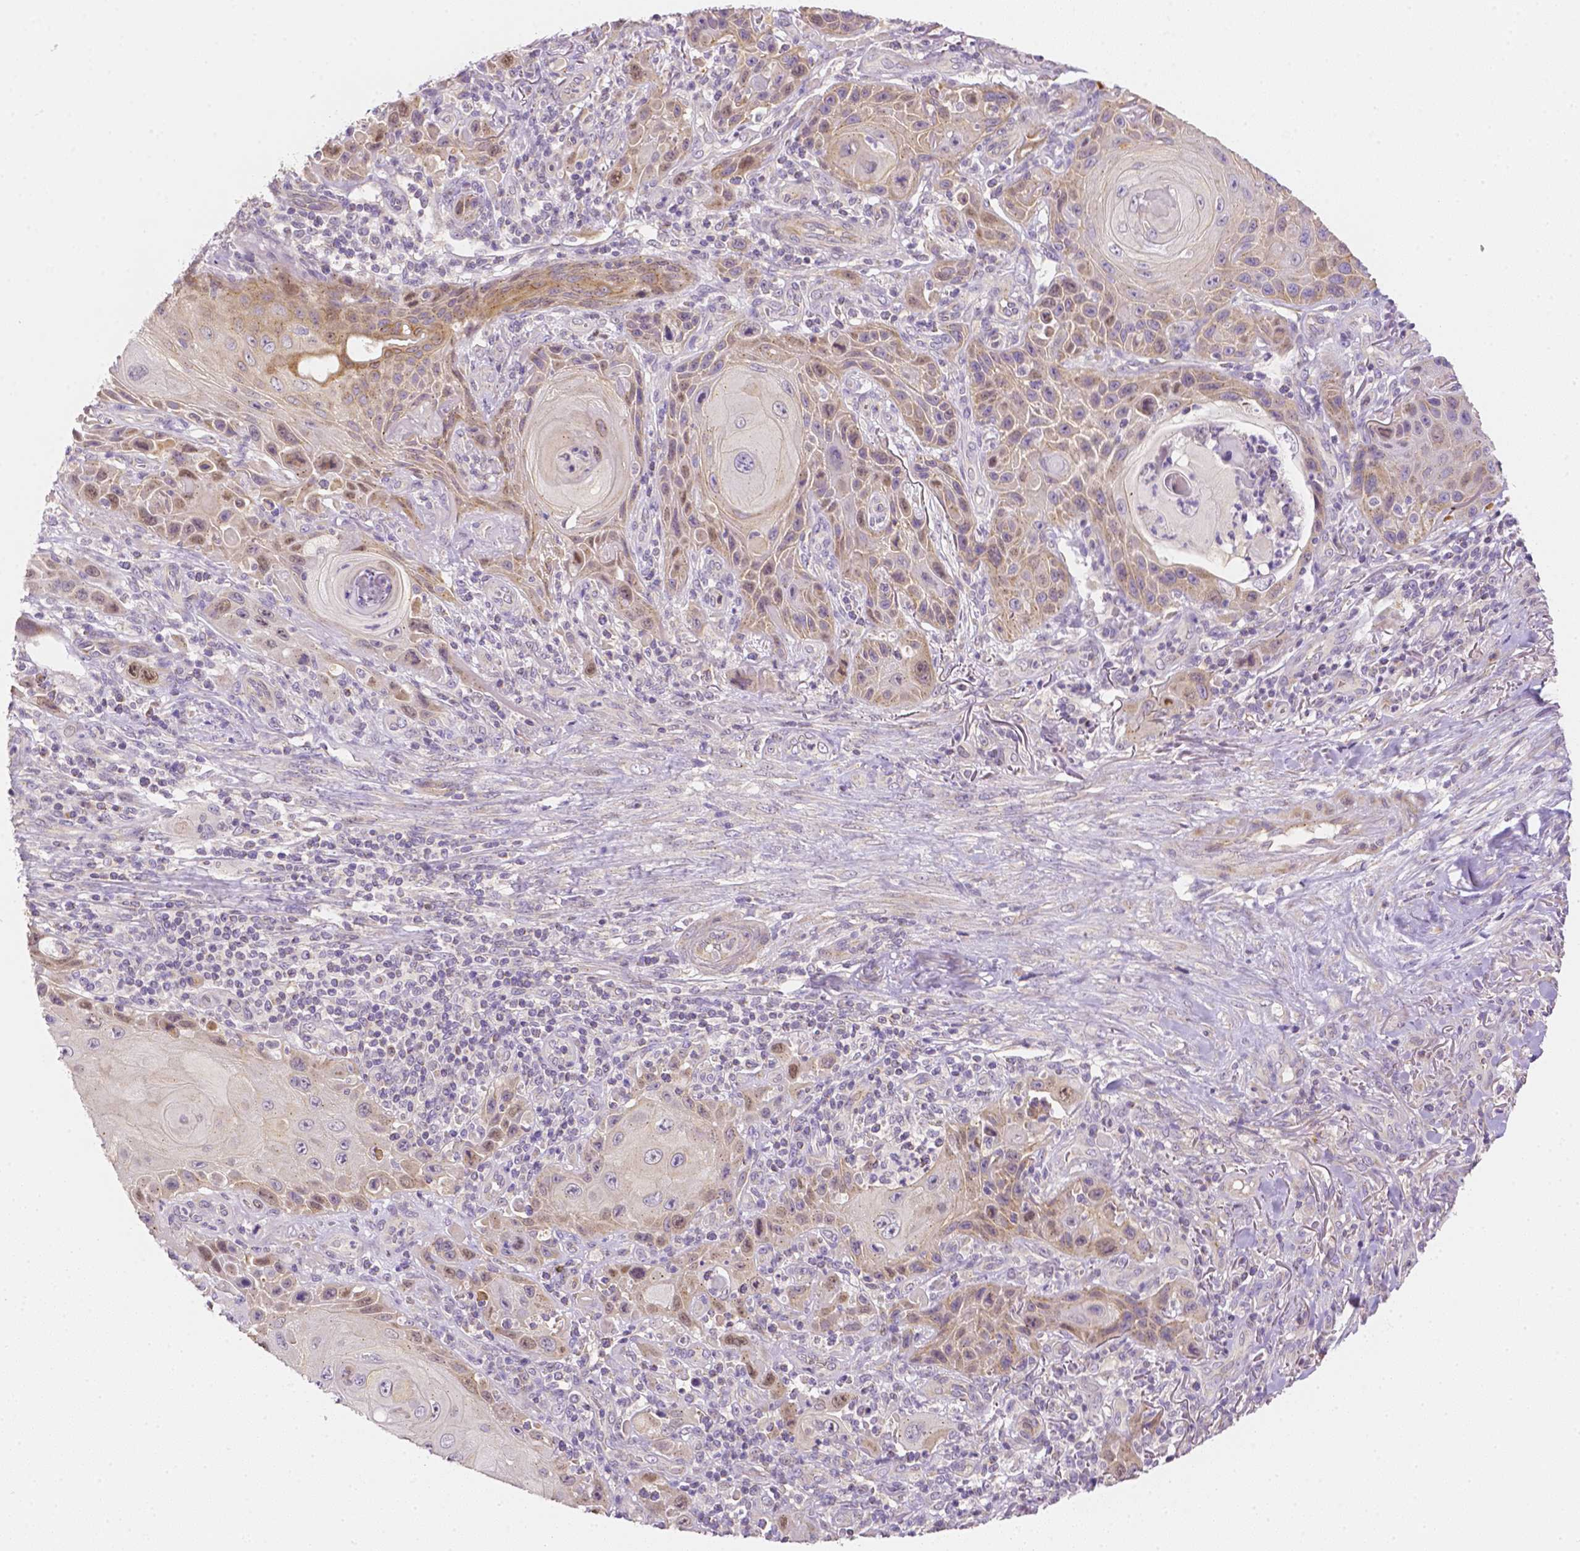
{"staining": {"intensity": "weak", "quantity": "25%-75%", "location": "cytoplasmic/membranous"}, "tissue": "skin cancer", "cell_type": "Tumor cells", "image_type": "cancer", "snomed": [{"axis": "morphology", "description": "Squamous cell carcinoma, NOS"}, {"axis": "topography", "description": "Skin"}], "caption": "Skin cancer tissue displays weak cytoplasmic/membranous staining in about 25%-75% of tumor cells, visualized by immunohistochemistry.", "gene": "C10orf67", "patient": {"sex": "female", "age": 94}}